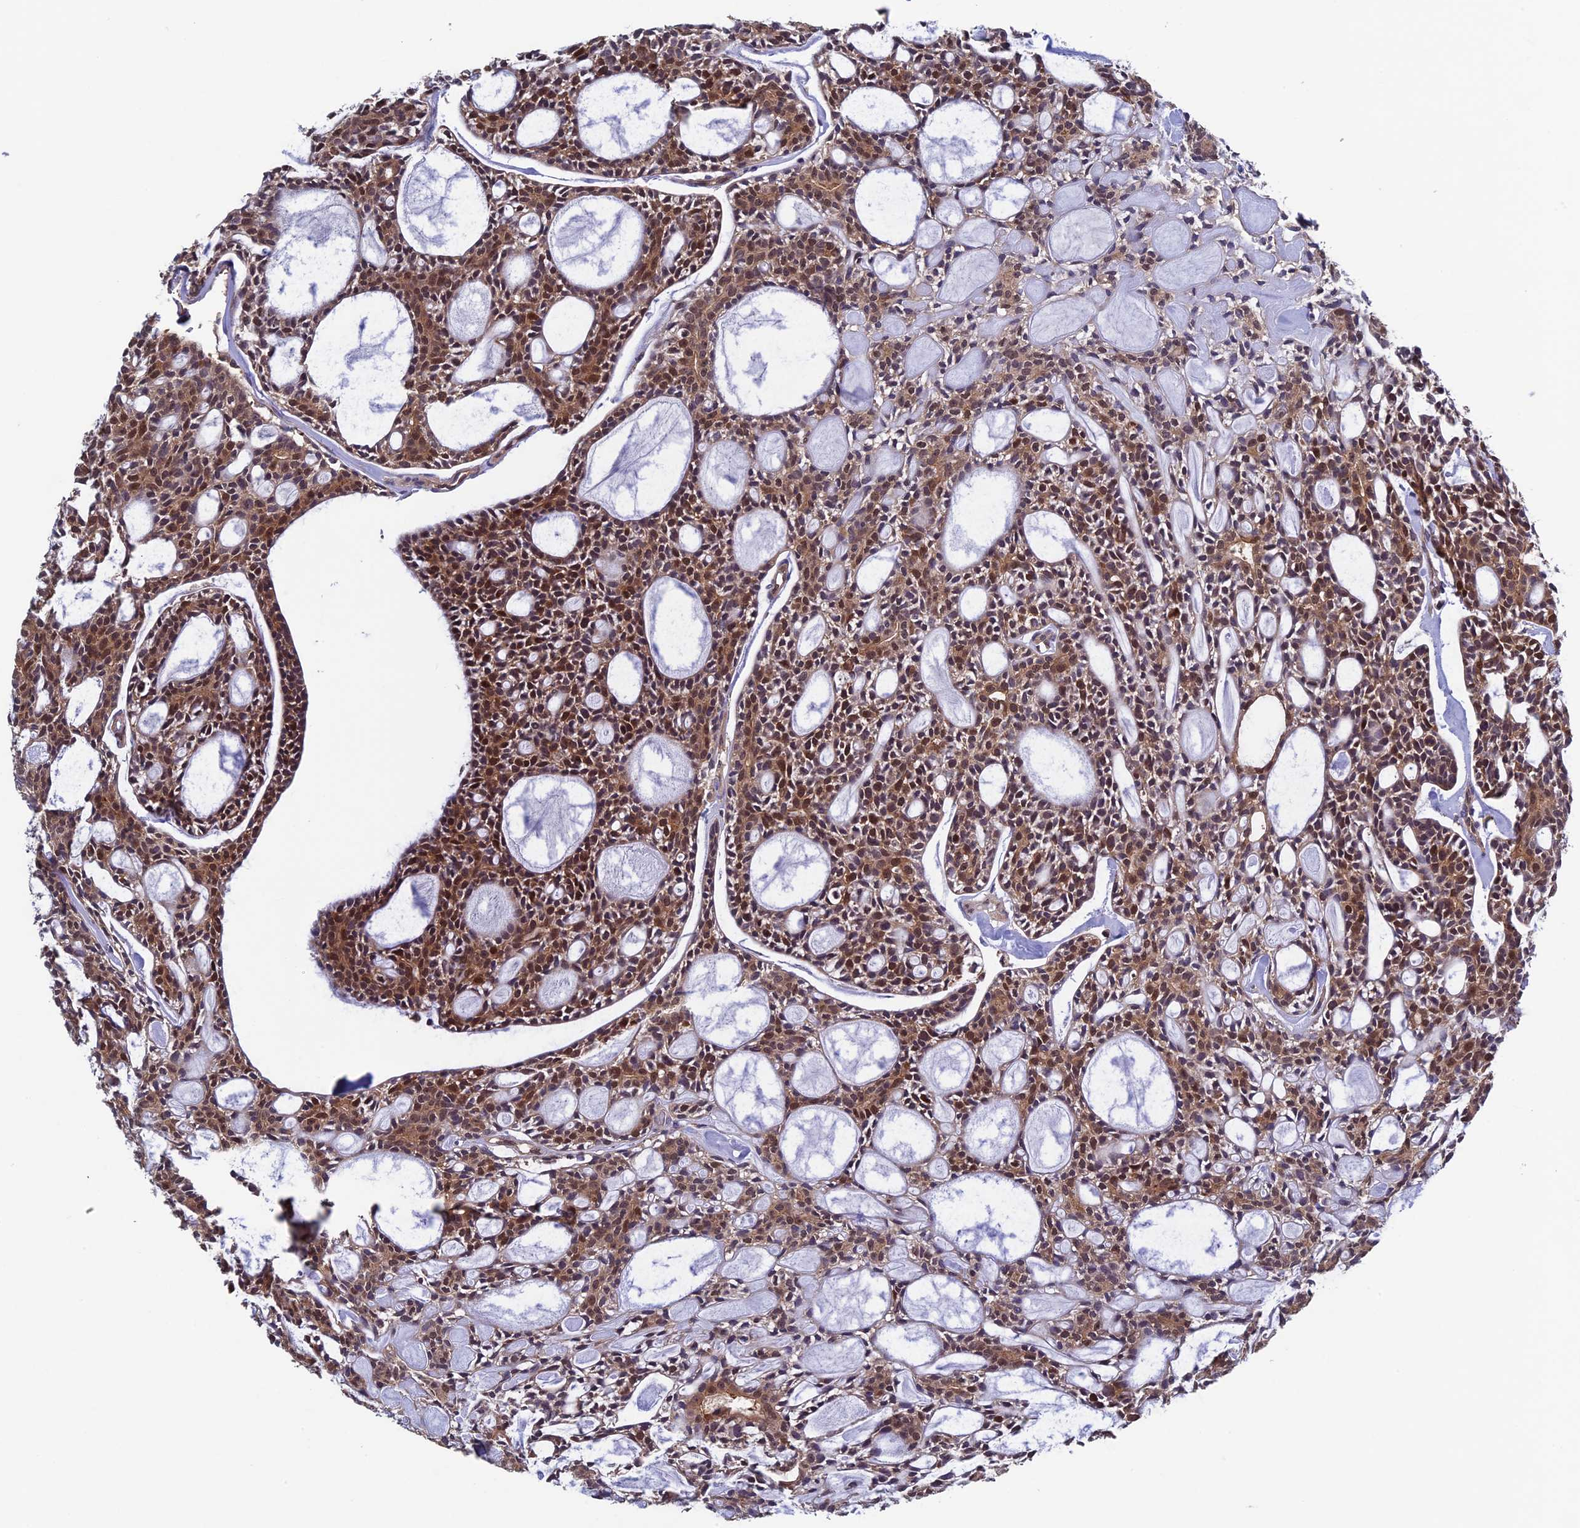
{"staining": {"intensity": "strong", "quantity": "25%-75%", "location": "cytoplasmic/membranous,nuclear"}, "tissue": "head and neck cancer", "cell_type": "Tumor cells", "image_type": "cancer", "snomed": [{"axis": "morphology", "description": "Adenocarcinoma, NOS"}, {"axis": "topography", "description": "Salivary gland"}, {"axis": "topography", "description": "Head-Neck"}], "caption": "Protein expression by immunohistochemistry displays strong cytoplasmic/membranous and nuclear positivity in approximately 25%-75% of tumor cells in adenocarcinoma (head and neck). (DAB (3,3'-diaminobenzidine) = brown stain, brightfield microscopy at high magnification).", "gene": "LCMT1", "patient": {"sex": "male", "age": 55}}